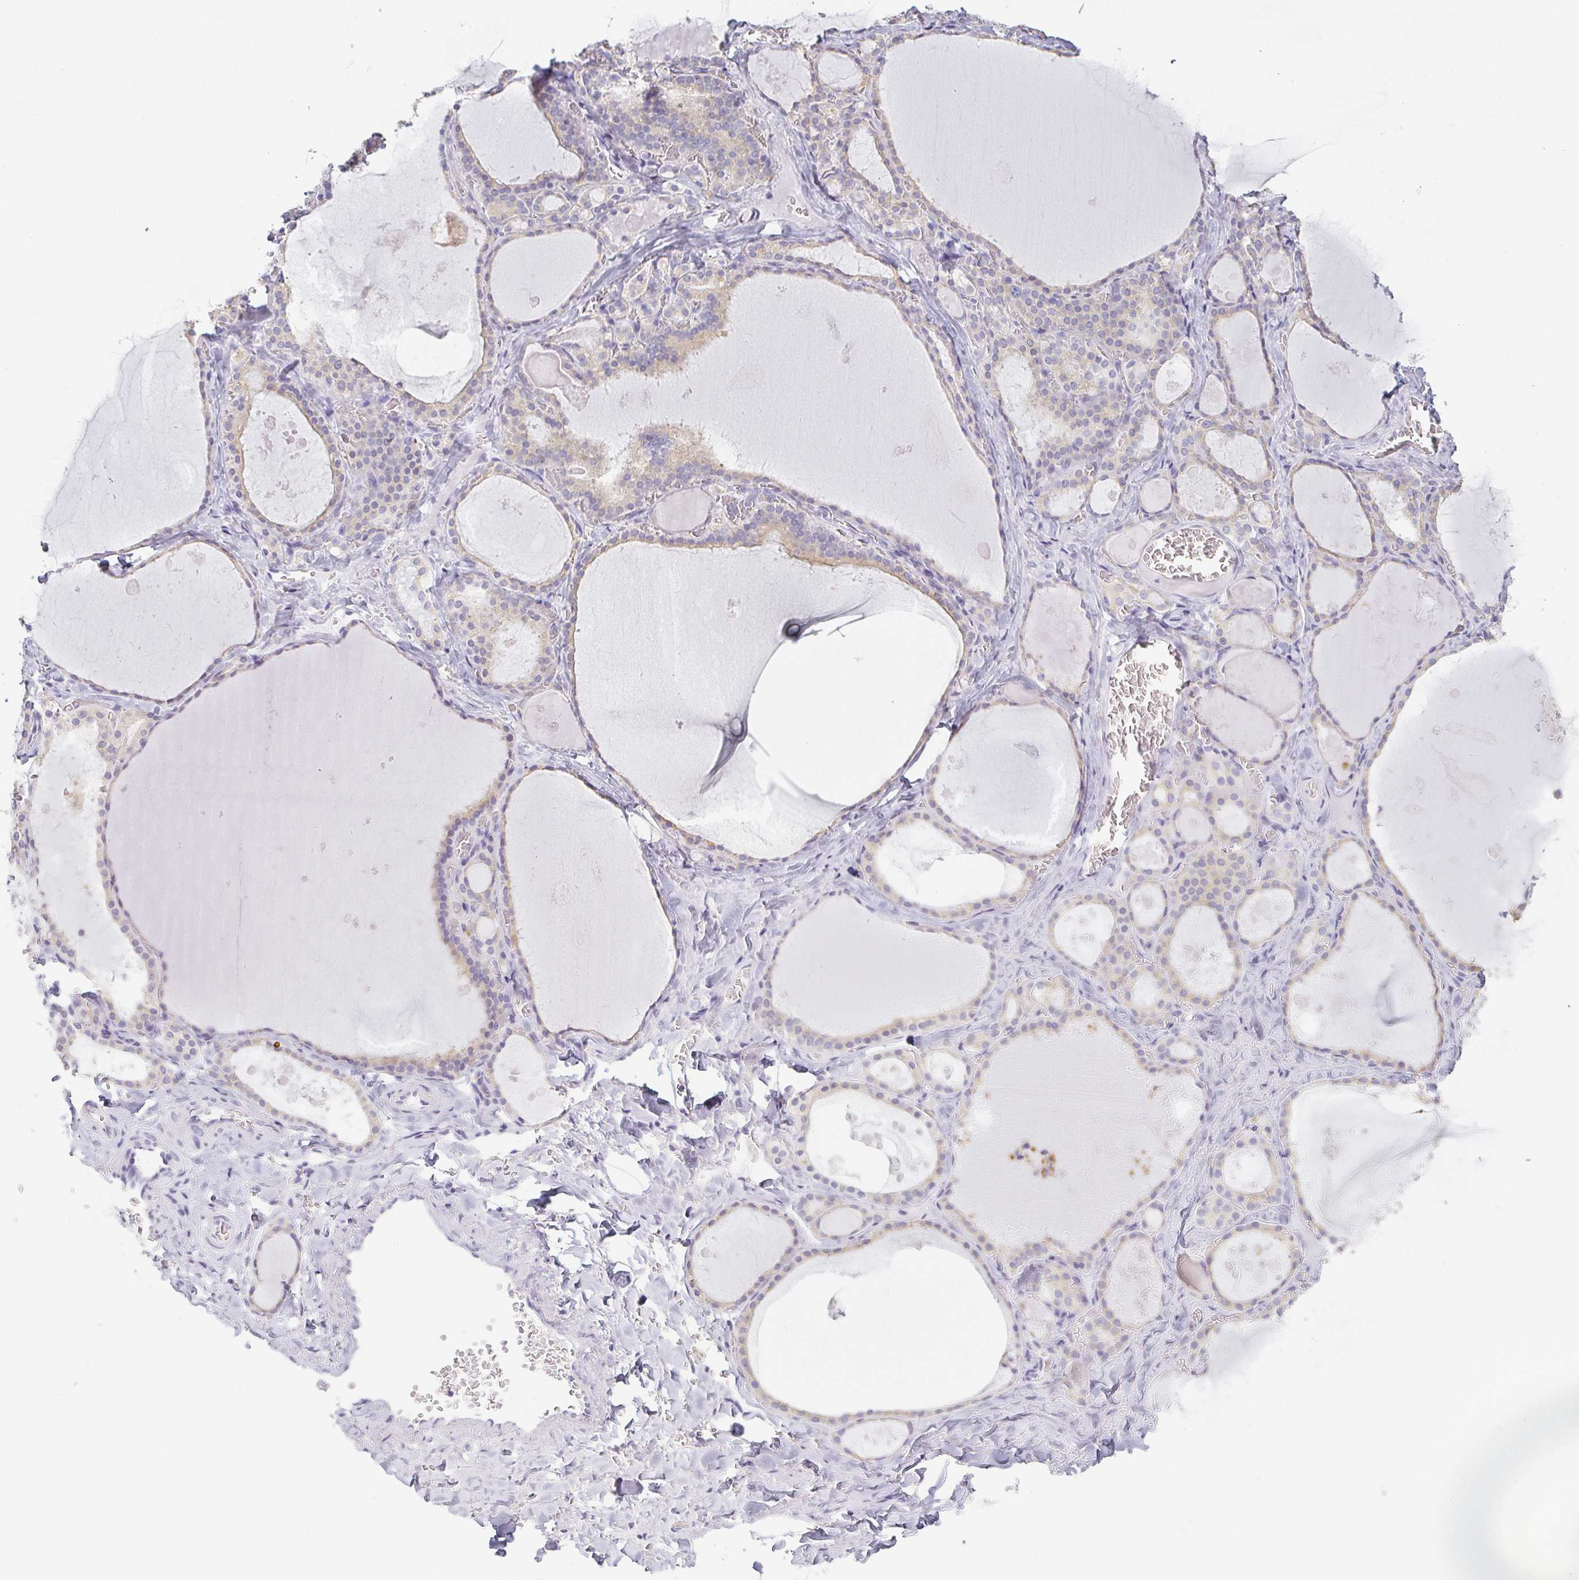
{"staining": {"intensity": "weak", "quantity": "<25%", "location": "cytoplasmic/membranous"}, "tissue": "thyroid gland", "cell_type": "Glandular cells", "image_type": "normal", "snomed": [{"axis": "morphology", "description": "Normal tissue, NOS"}, {"axis": "topography", "description": "Thyroid gland"}], "caption": "The micrograph reveals no staining of glandular cells in unremarkable thyroid gland. The staining was performed using DAB (3,3'-diaminobenzidine) to visualize the protein expression in brown, while the nuclei were stained in blue with hematoxylin (Magnification: 20x).", "gene": "PRR27", "patient": {"sex": "male", "age": 56}}